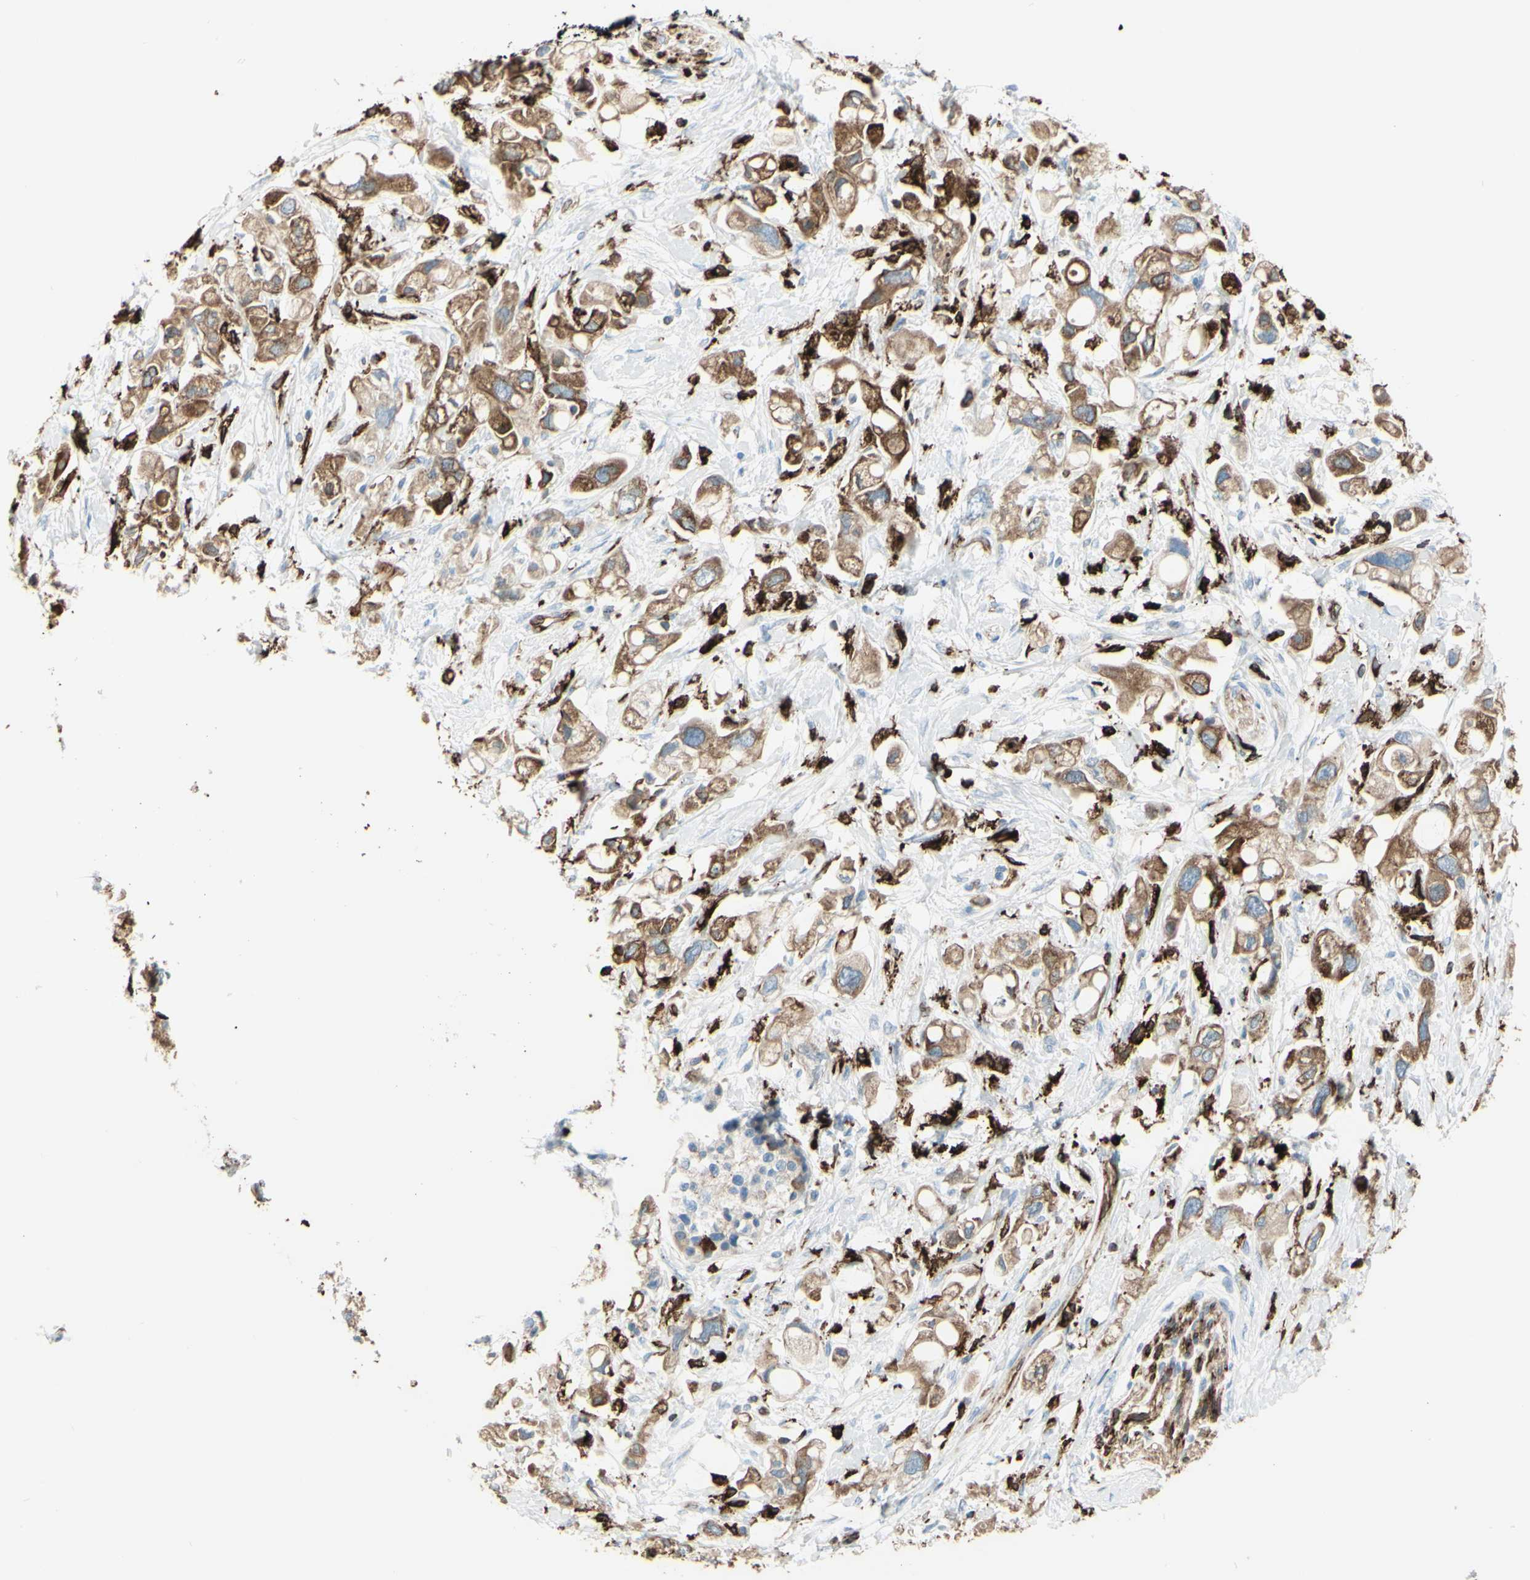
{"staining": {"intensity": "moderate", "quantity": ">75%", "location": "cytoplasmic/membranous"}, "tissue": "pancreatic cancer", "cell_type": "Tumor cells", "image_type": "cancer", "snomed": [{"axis": "morphology", "description": "Adenocarcinoma, NOS"}, {"axis": "topography", "description": "Pancreas"}], "caption": "Moderate cytoplasmic/membranous protein positivity is appreciated in about >75% of tumor cells in pancreatic cancer. Immunohistochemistry (ihc) stains the protein in brown and the nuclei are stained blue.", "gene": "CD74", "patient": {"sex": "female", "age": 56}}